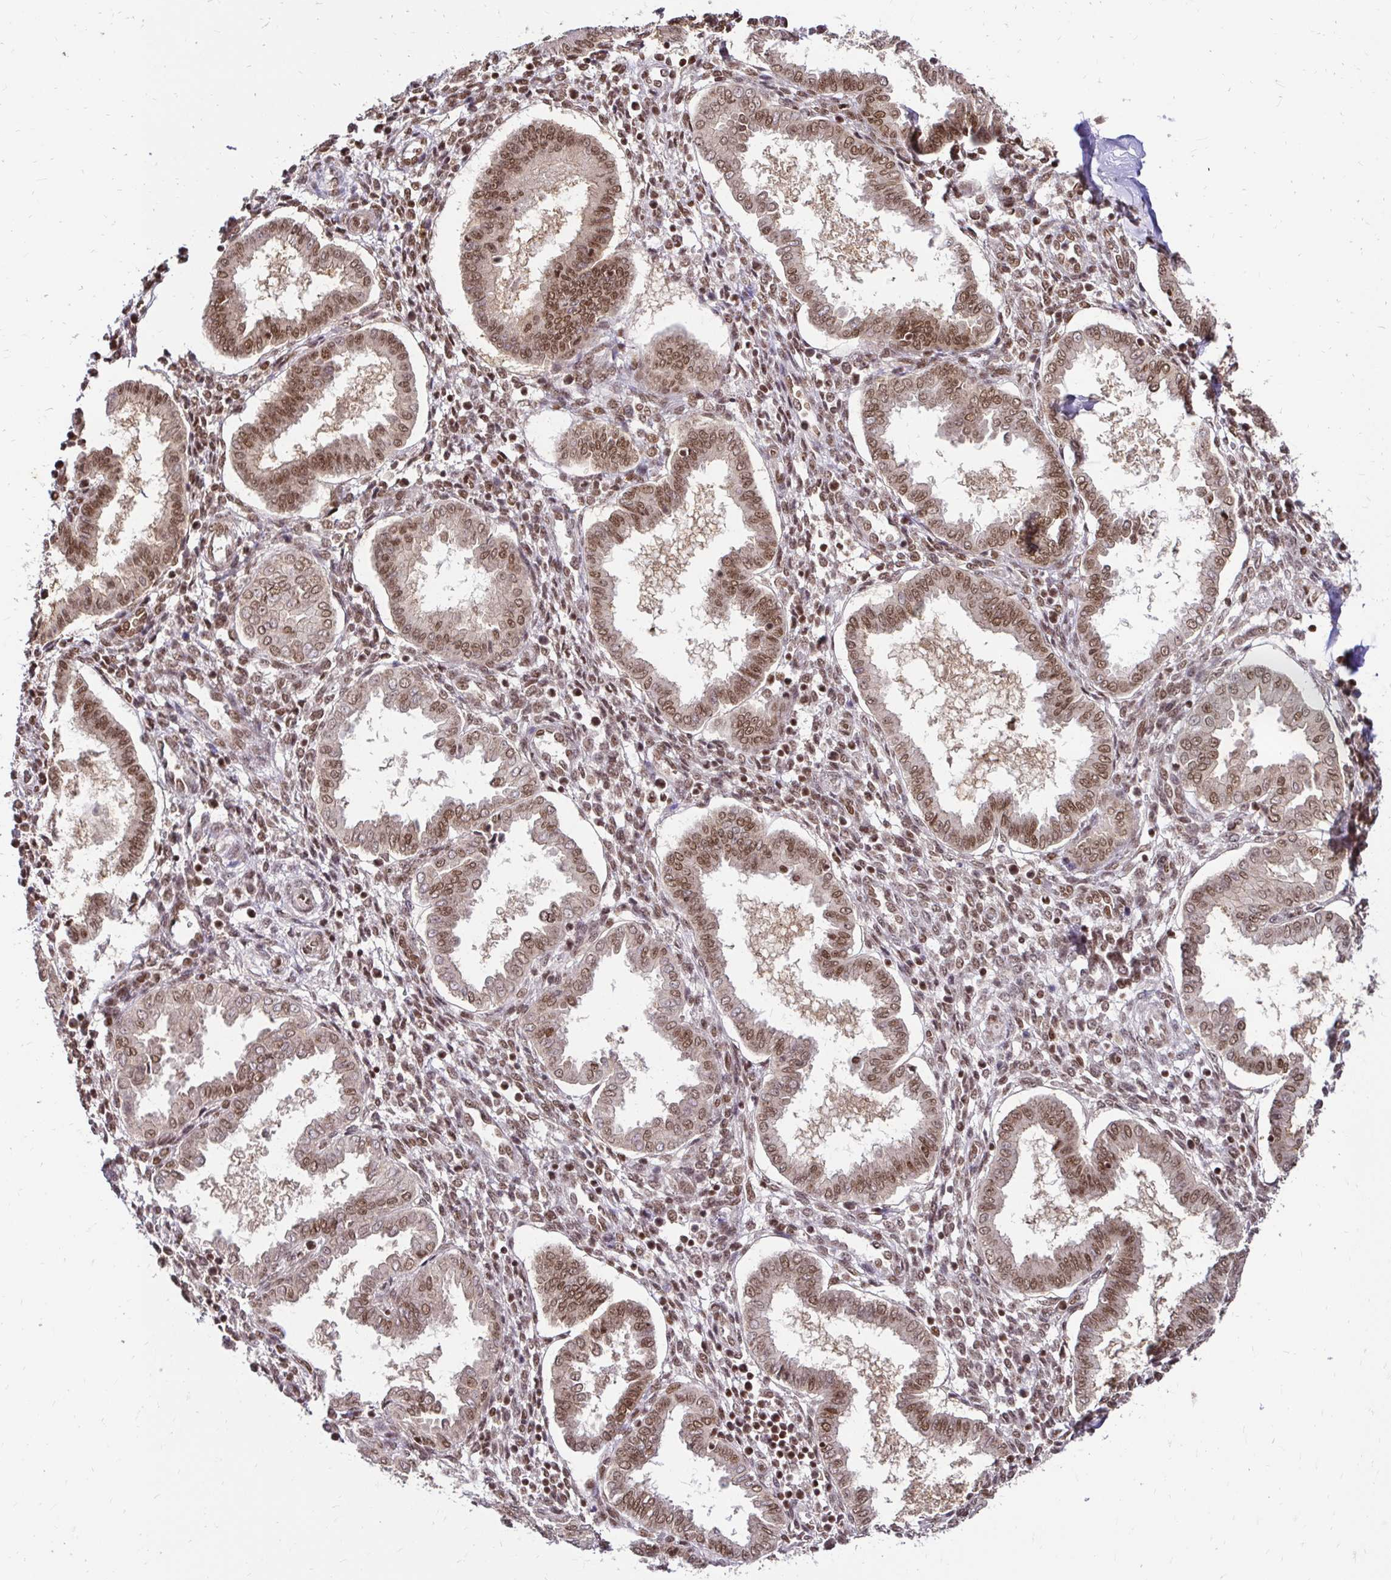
{"staining": {"intensity": "moderate", "quantity": "25%-75%", "location": "nuclear"}, "tissue": "endometrium", "cell_type": "Cells in endometrial stroma", "image_type": "normal", "snomed": [{"axis": "morphology", "description": "Normal tissue, NOS"}, {"axis": "topography", "description": "Endometrium"}], "caption": "This is a photomicrograph of immunohistochemistry (IHC) staining of normal endometrium, which shows moderate positivity in the nuclear of cells in endometrial stroma.", "gene": "GLYR1", "patient": {"sex": "female", "age": 24}}